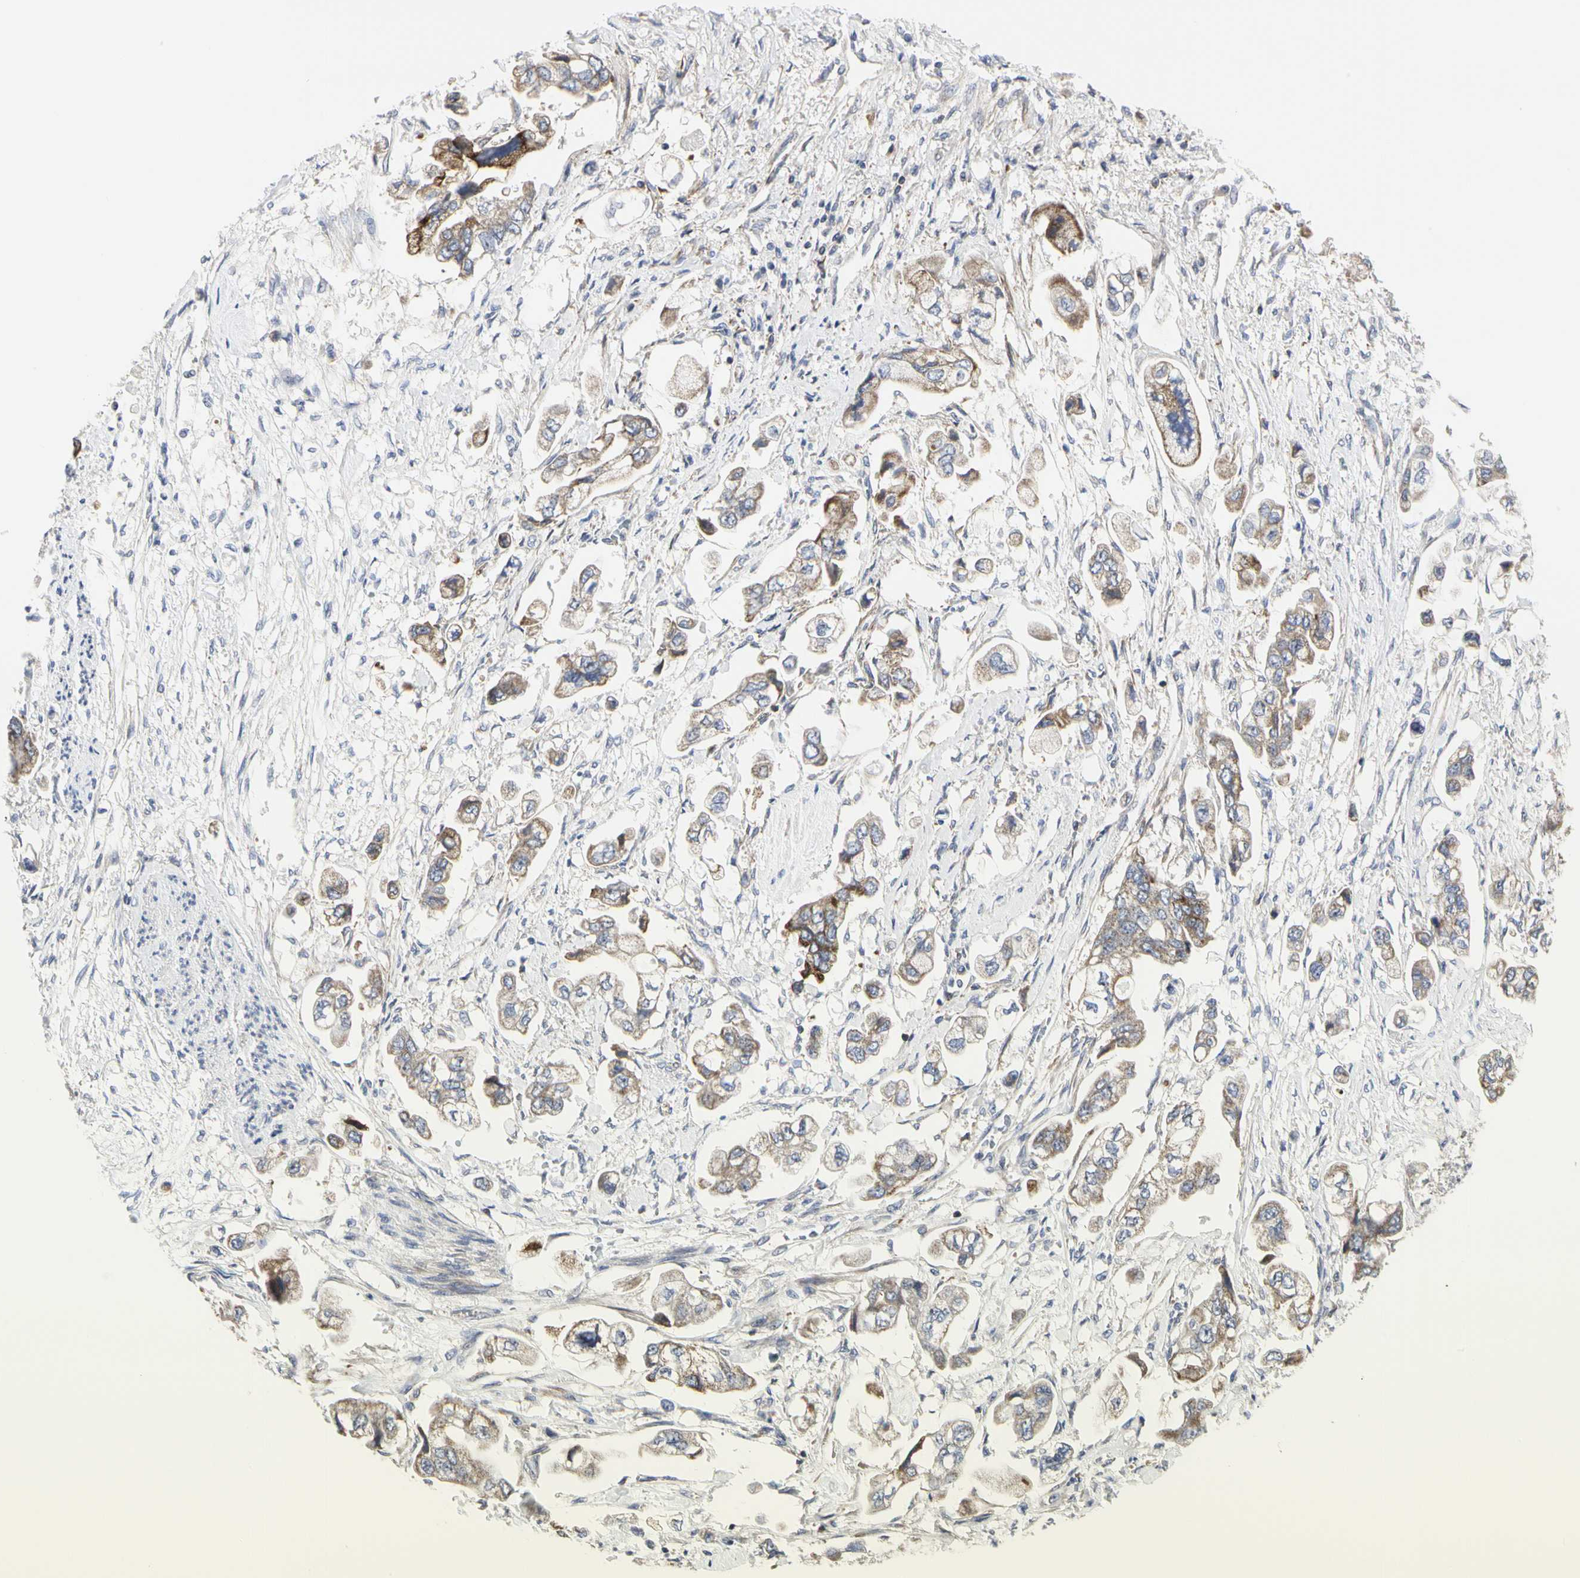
{"staining": {"intensity": "moderate", "quantity": "25%-75%", "location": "cytoplasmic/membranous"}, "tissue": "stomach cancer", "cell_type": "Tumor cells", "image_type": "cancer", "snomed": [{"axis": "morphology", "description": "Adenocarcinoma, NOS"}, {"axis": "topography", "description": "Stomach"}], "caption": "This photomicrograph displays immunohistochemistry staining of stomach adenocarcinoma, with medium moderate cytoplasmic/membranous staining in approximately 25%-75% of tumor cells.", "gene": "SHANK2", "patient": {"sex": "male", "age": 62}}